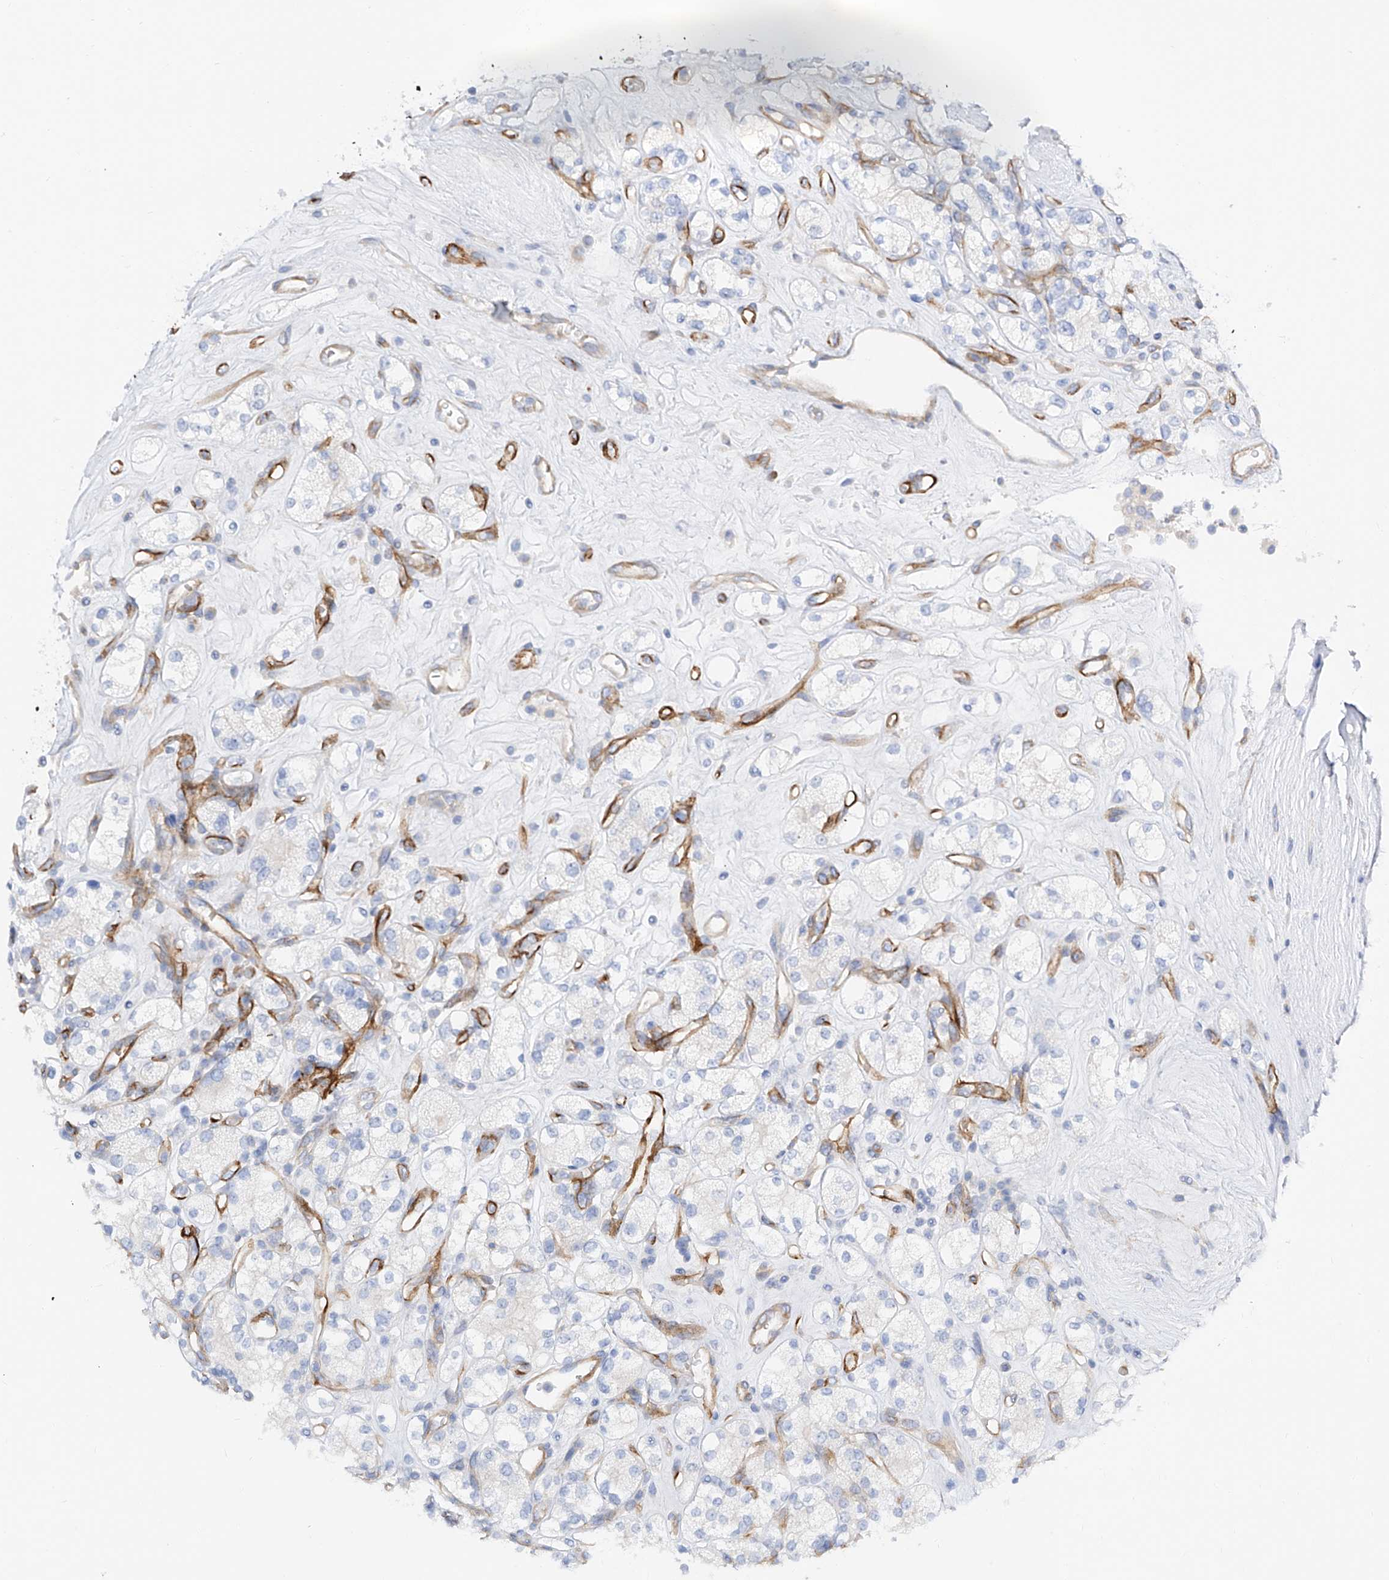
{"staining": {"intensity": "negative", "quantity": "none", "location": "none"}, "tissue": "renal cancer", "cell_type": "Tumor cells", "image_type": "cancer", "snomed": [{"axis": "morphology", "description": "Adenocarcinoma, NOS"}, {"axis": "topography", "description": "Kidney"}], "caption": "Tumor cells show no significant protein positivity in renal adenocarcinoma.", "gene": "LCA5", "patient": {"sex": "male", "age": 77}}